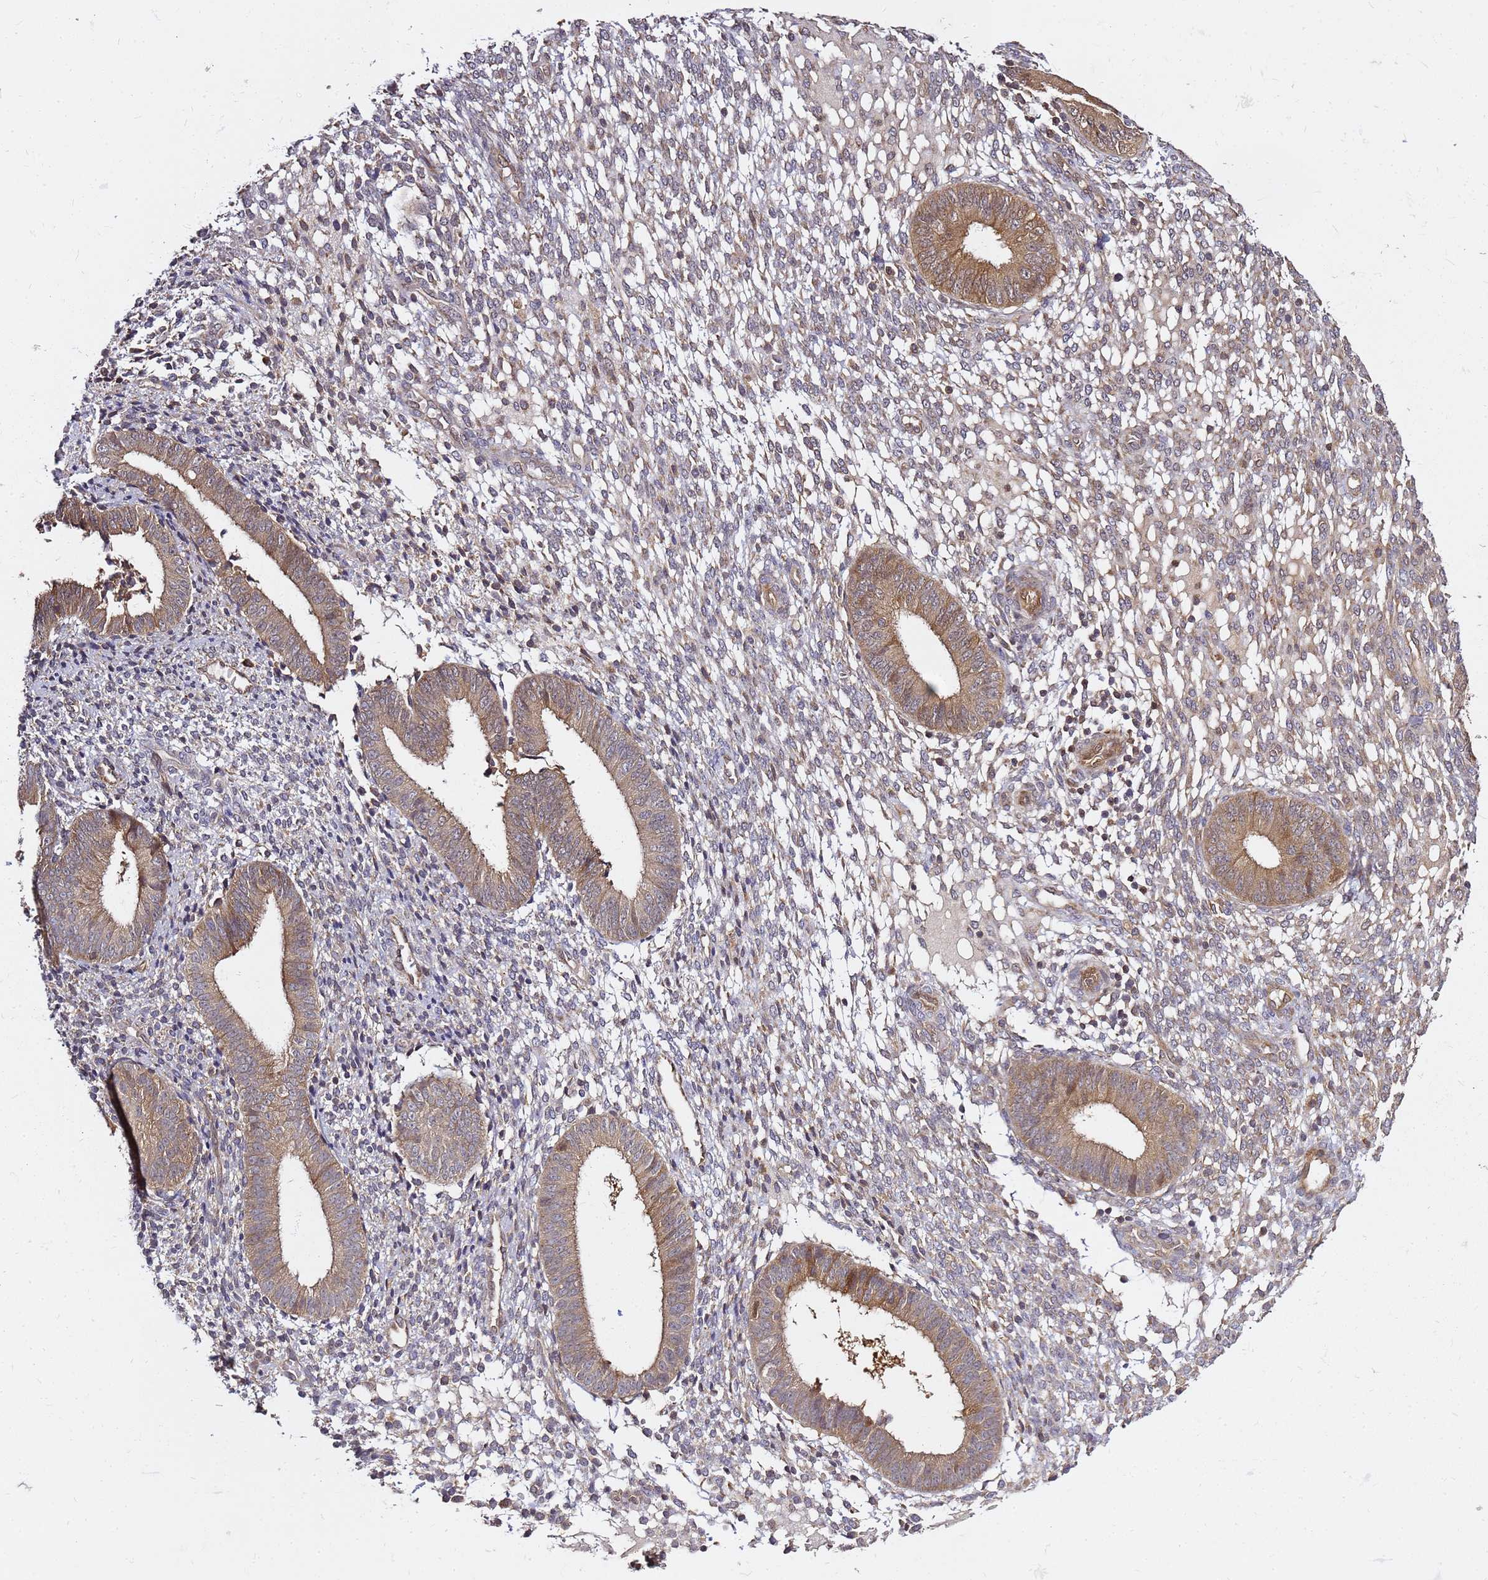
{"staining": {"intensity": "weak", "quantity": "<25%", "location": "nuclear"}, "tissue": "endometrium", "cell_type": "Cells in endometrial stroma", "image_type": "normal", "snomed": [{"axis": "morphology", "description": "Normal tissue, NOS"}, {"axis": "topography", "description": "Endometrium"}], "caption": "DAB immunohistochemical staining of unremarkable human endometrium displays no significant positivity in cells in endometrial stroma.", "gene": "NUDT14", "patient": {"sex": "female", "age": 49}}